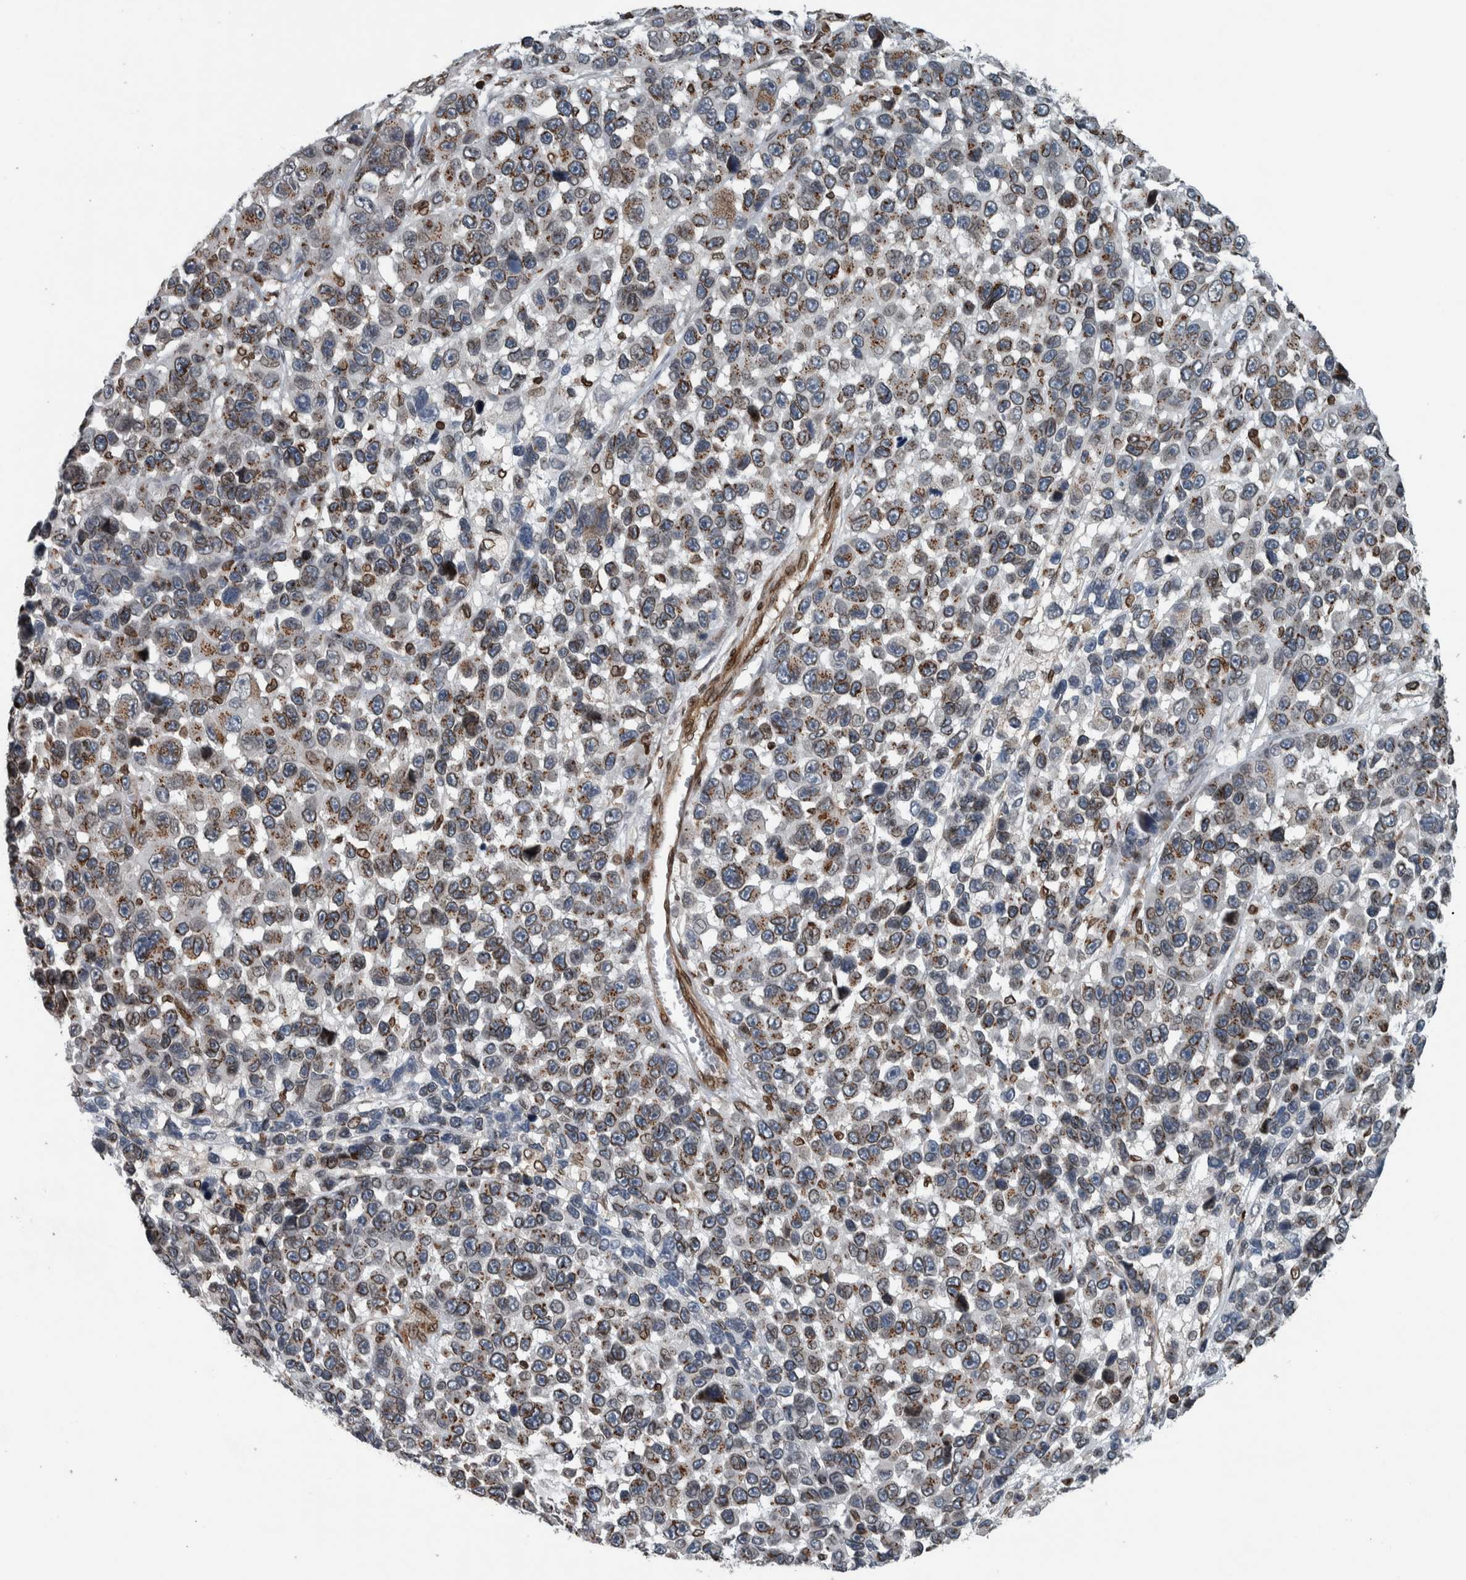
{"staining": {"intensity": "weak", "quantity": "<25%", "location": "cytoplasmic/membranous,nuclear"}, "tissue": "melanoma", "cell_type": "Tumor cells", "image_type": "cancer", "snomed": [{"axis": "morphology", "description": "Malignant melanoma, NOS"}, {"axis": "topography", "description": "Skin"}], "caption": "Immunohistochemistry photomicrograph of human melanoma stained for a protein (brown), which shows no expression in tumor cells.", "gene": "FAM135B", "patient": {"sex": "male", "age": 53}}